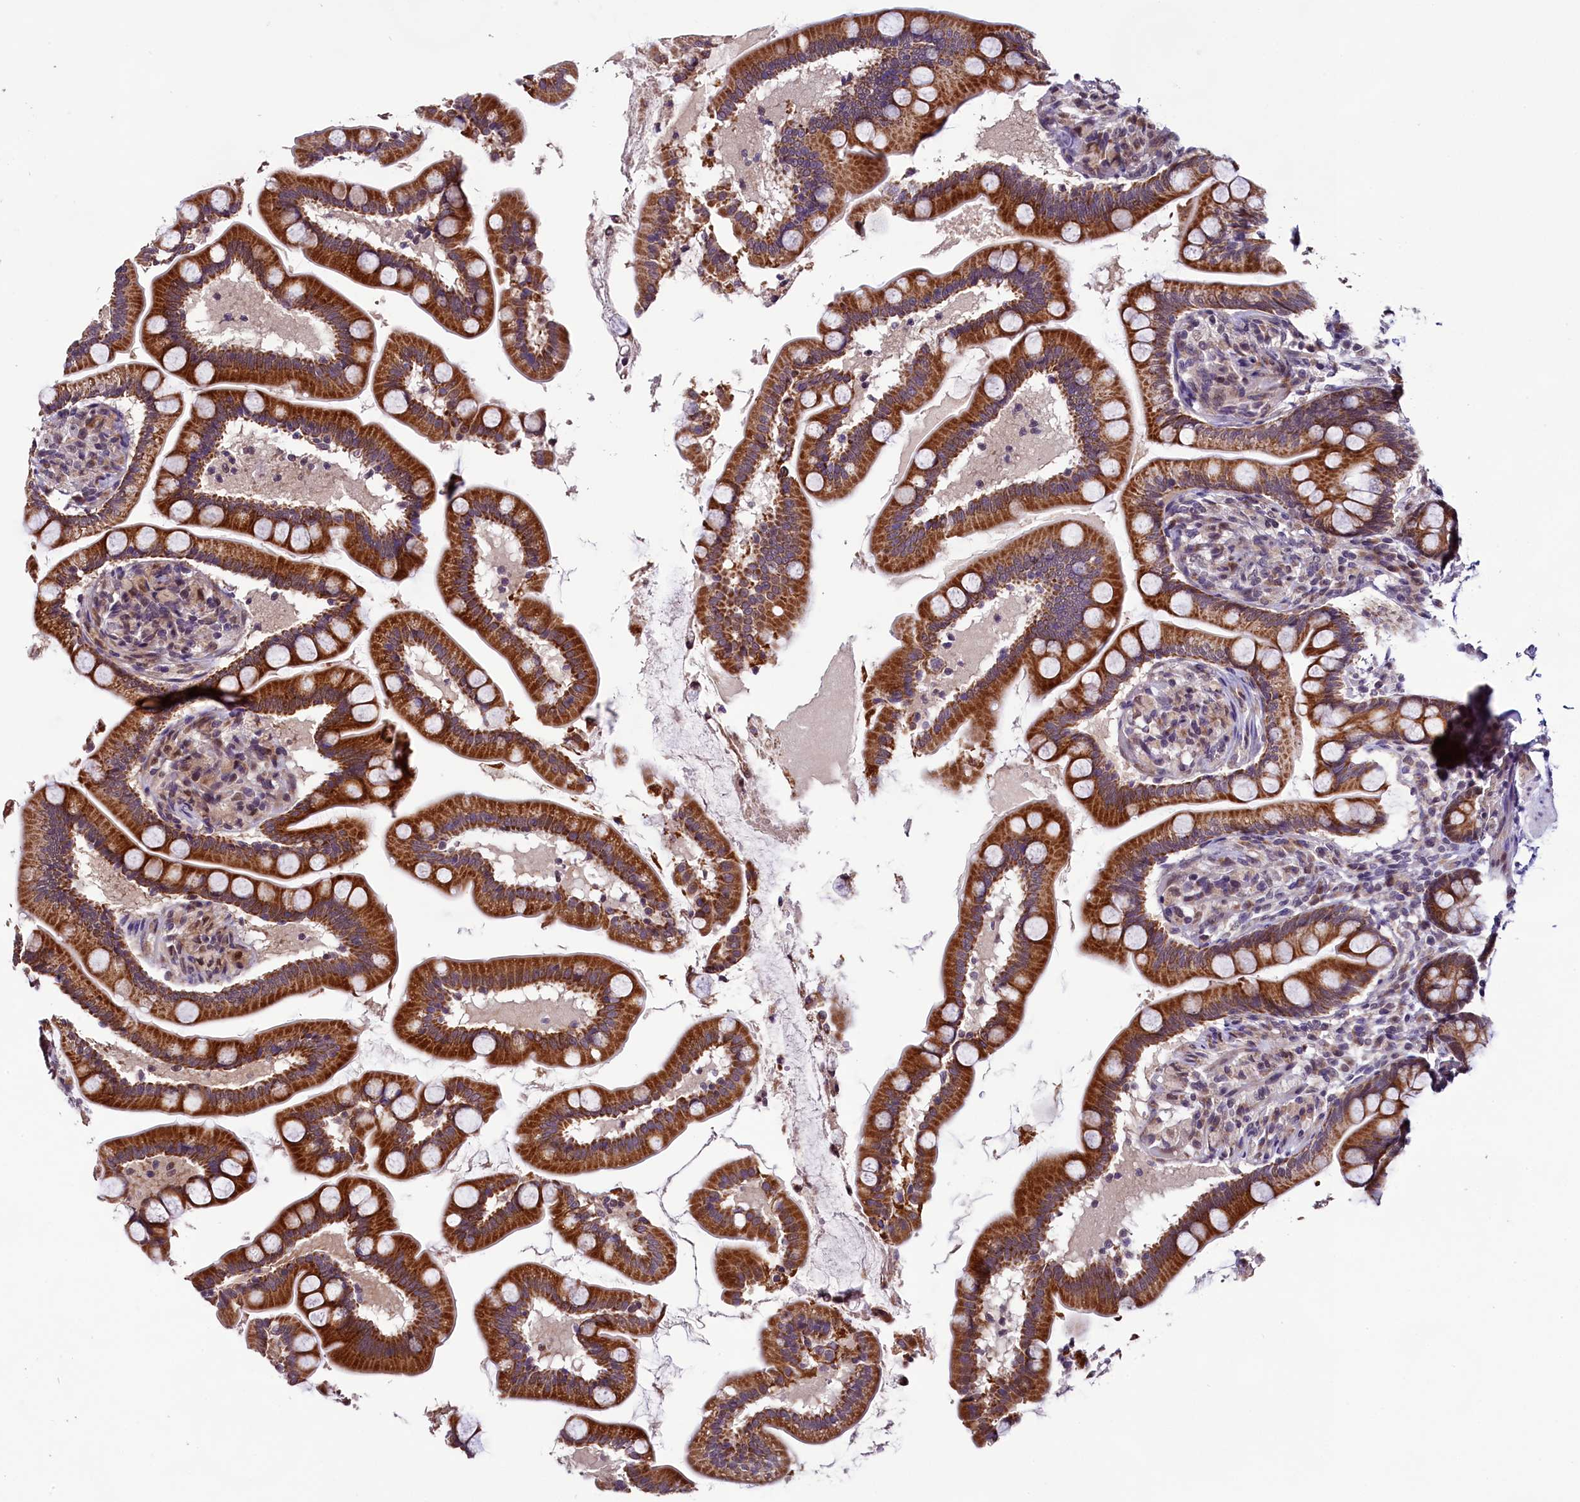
{"staining": {"intensity": "strong", "quantity": ">75%", "location": "cytoplasmic/membranous"}, "tissue": "small intestine", "cell_type": "Glandular cells", "image_type": "normal", "snomed": [{"axis": "morphology", "description": "Normal tissue, NOS"}, {"axis": "topography", "description": "Small intestine"}], "caption": "Immunohistochemical staining of normal small intestine displays strong cytoplasmic/membranous protein positivity in approximately >75% of glandular cells.", "gene": "RPUSD2", "patient": {"sex": "female", "age": 64}}